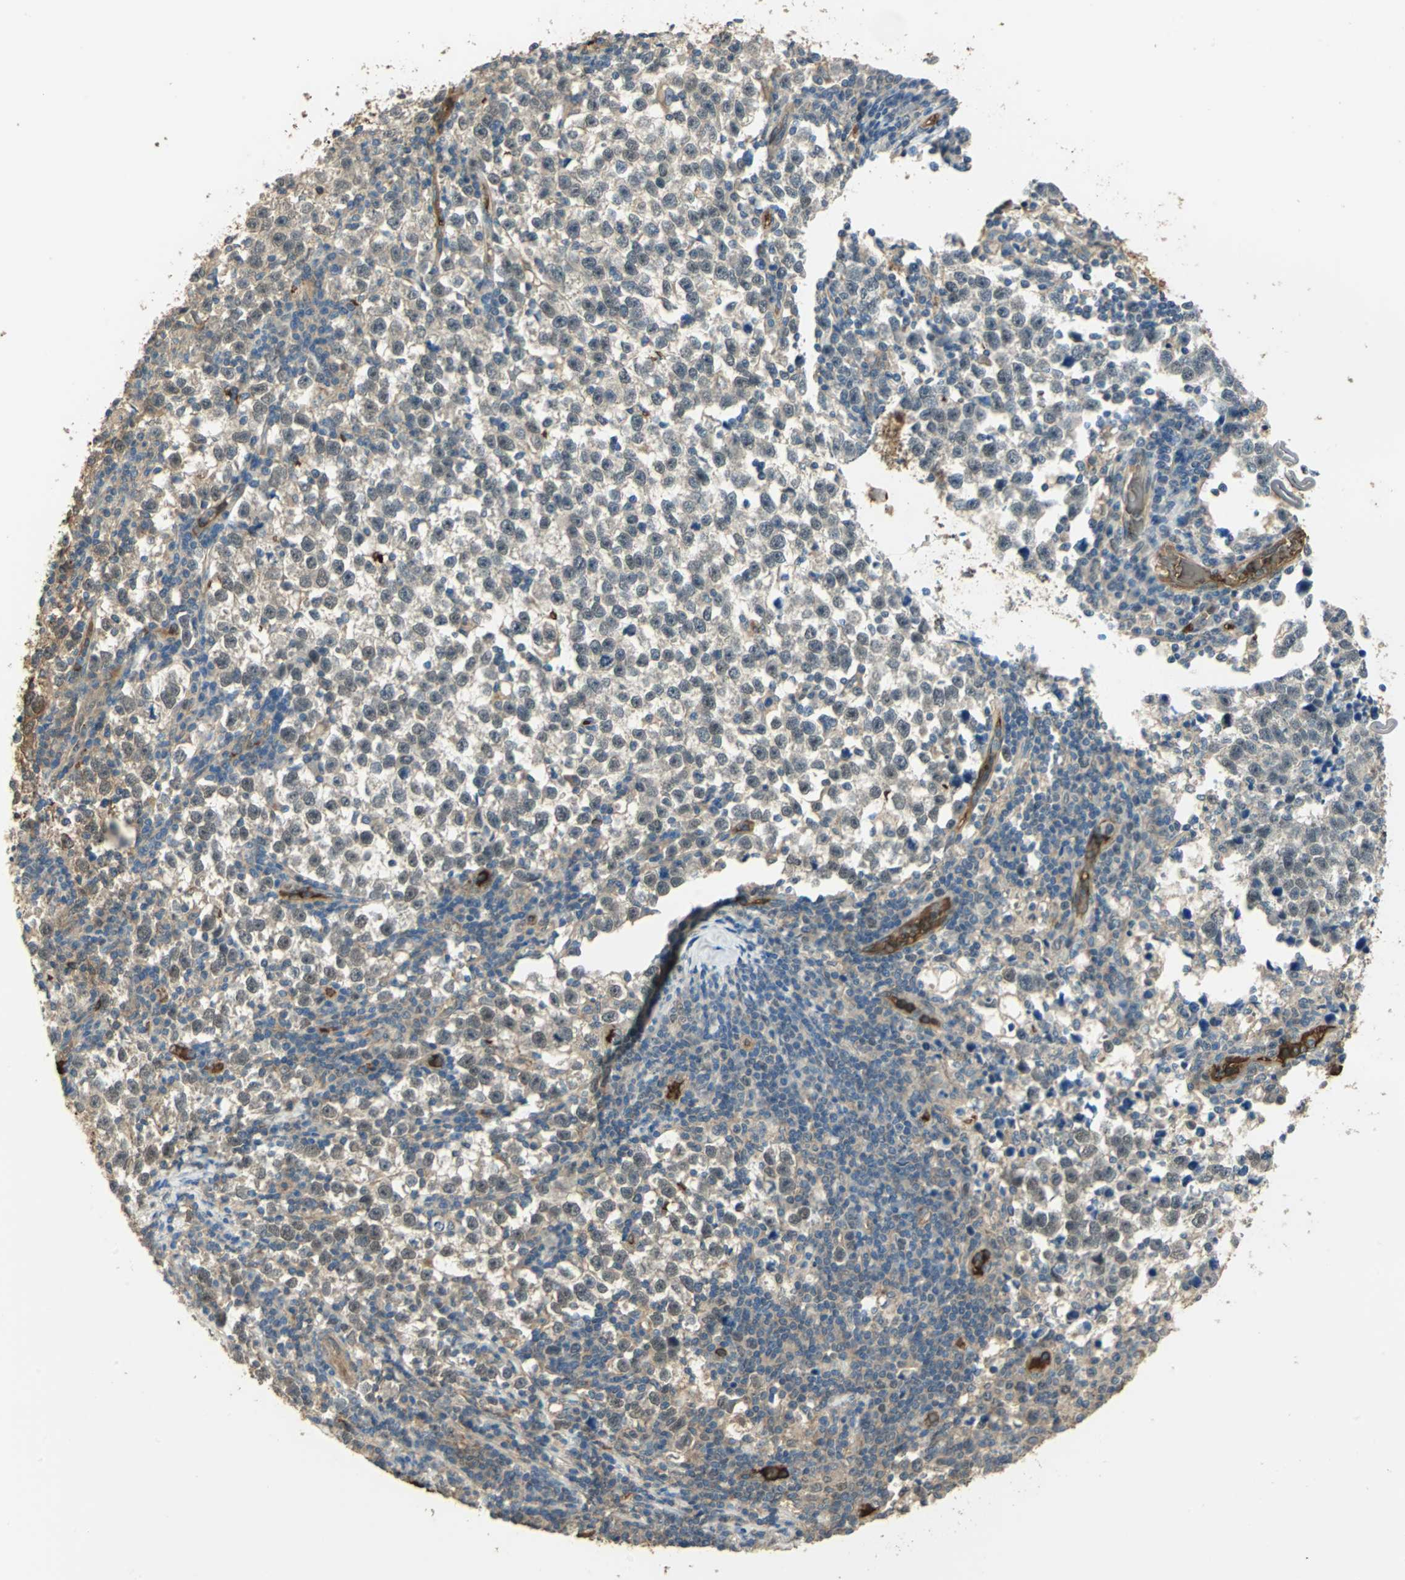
{"staining": {"intensity": "weak", "quantity": "<25%", "location": "cytoplasmic/membranous,nuclear"}, "tissue": "testis cancer", "cell_type": "Tumor cells", "image_type": "cancer", "snomed": [{"axis": "morphology", "description": "Seminoma, NOS"}, {"axis": "topography", "description": "Testis"}], "caption": "IHC of human testis cancer (seminoma) shows no positivity in tumor cells.", "gene": "DDAH1", "patient": {"sex": "male", "age": 43}}